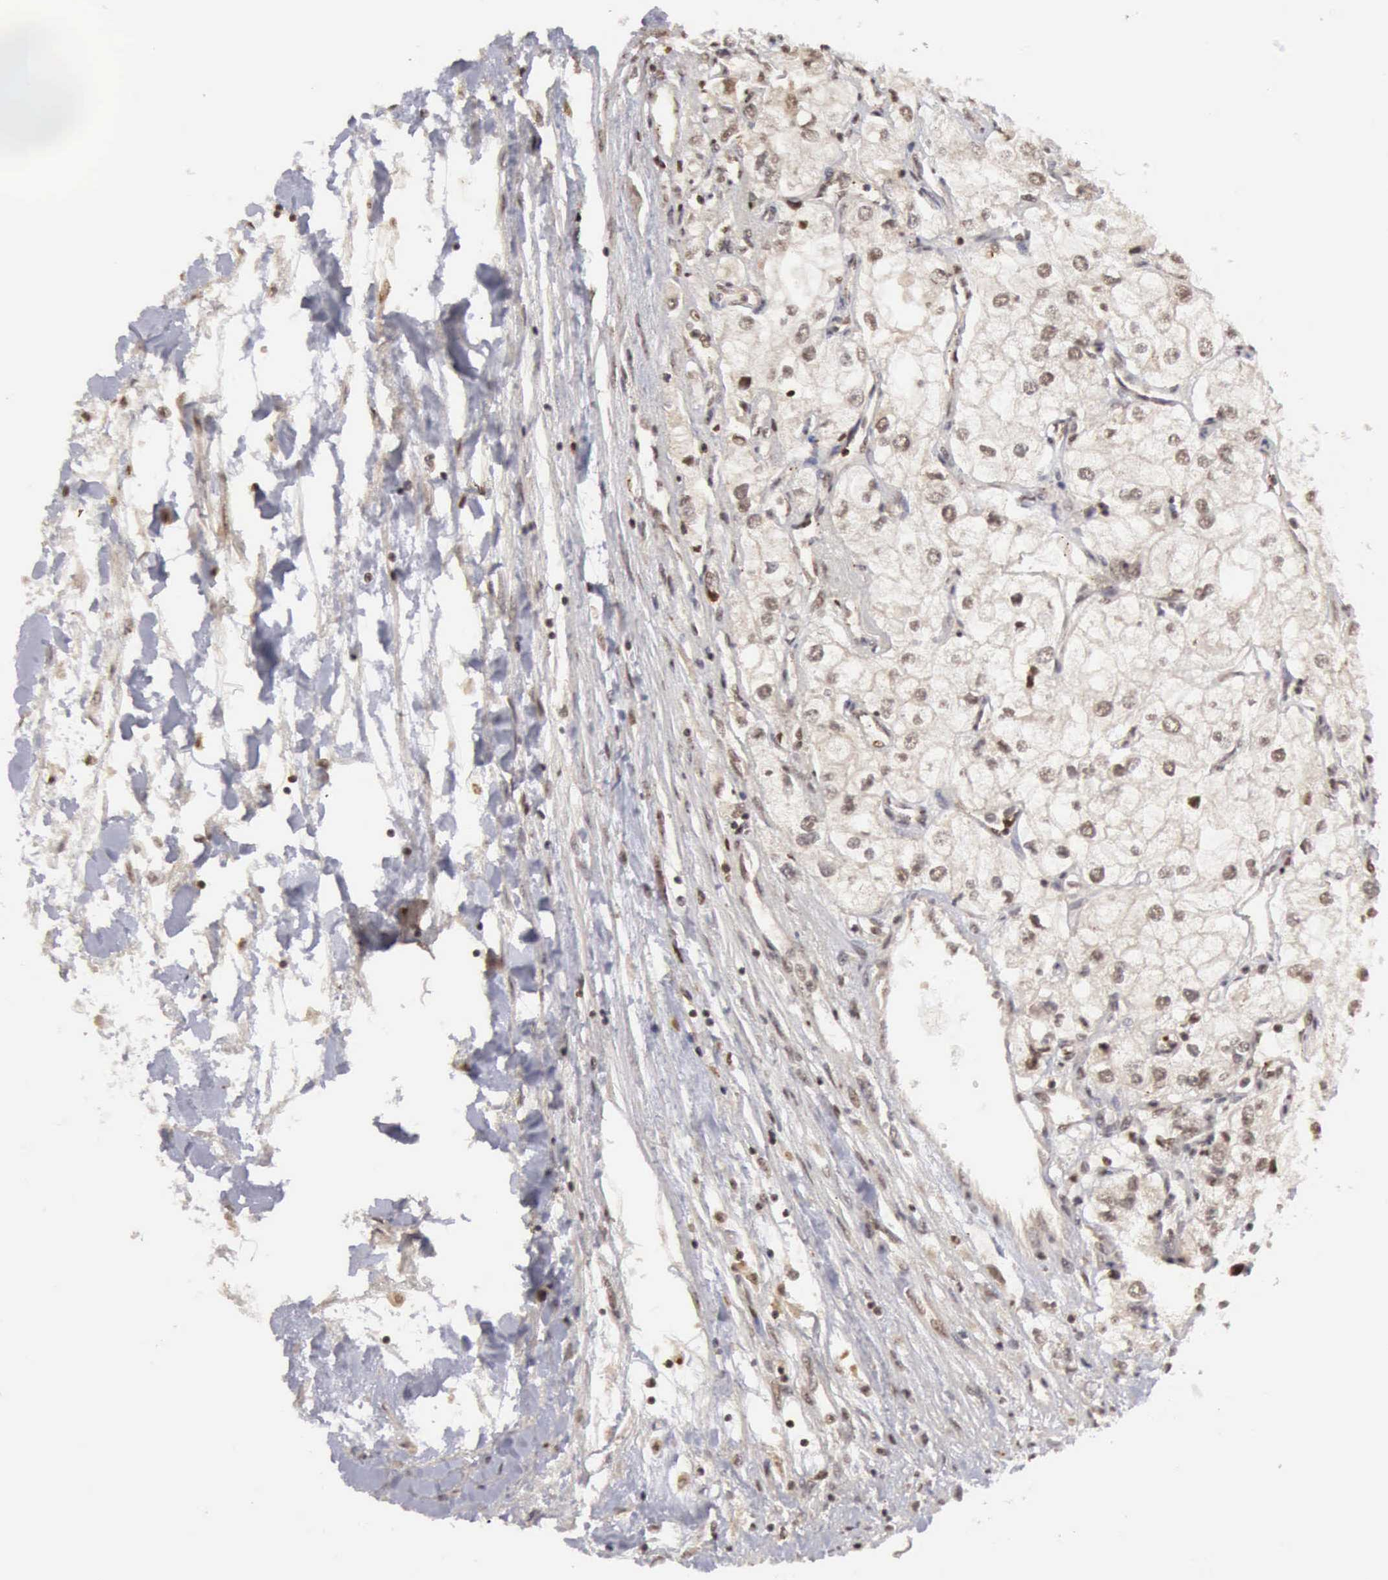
{"staining": {"intensity": "weak", "quantity": "25%-75%", "location": "nuclear"}, "tissue": "renal cancer", "cell_type": "Tumor cells", "image_type": "cancer", "snomed": [{"axis": "morphology", "description": "Adenocarcinoma, NOS"}, {"axis": "topography", "description": "Kidney"}], "caption": "Immunohistochemical staining of renal adenocarcinoma reveals low levels of weak nuclear protein staining in about 25%-75% of tumor cells.", "gene": "CDKN2A", "patient": {"sex": "male", "age": 57}}